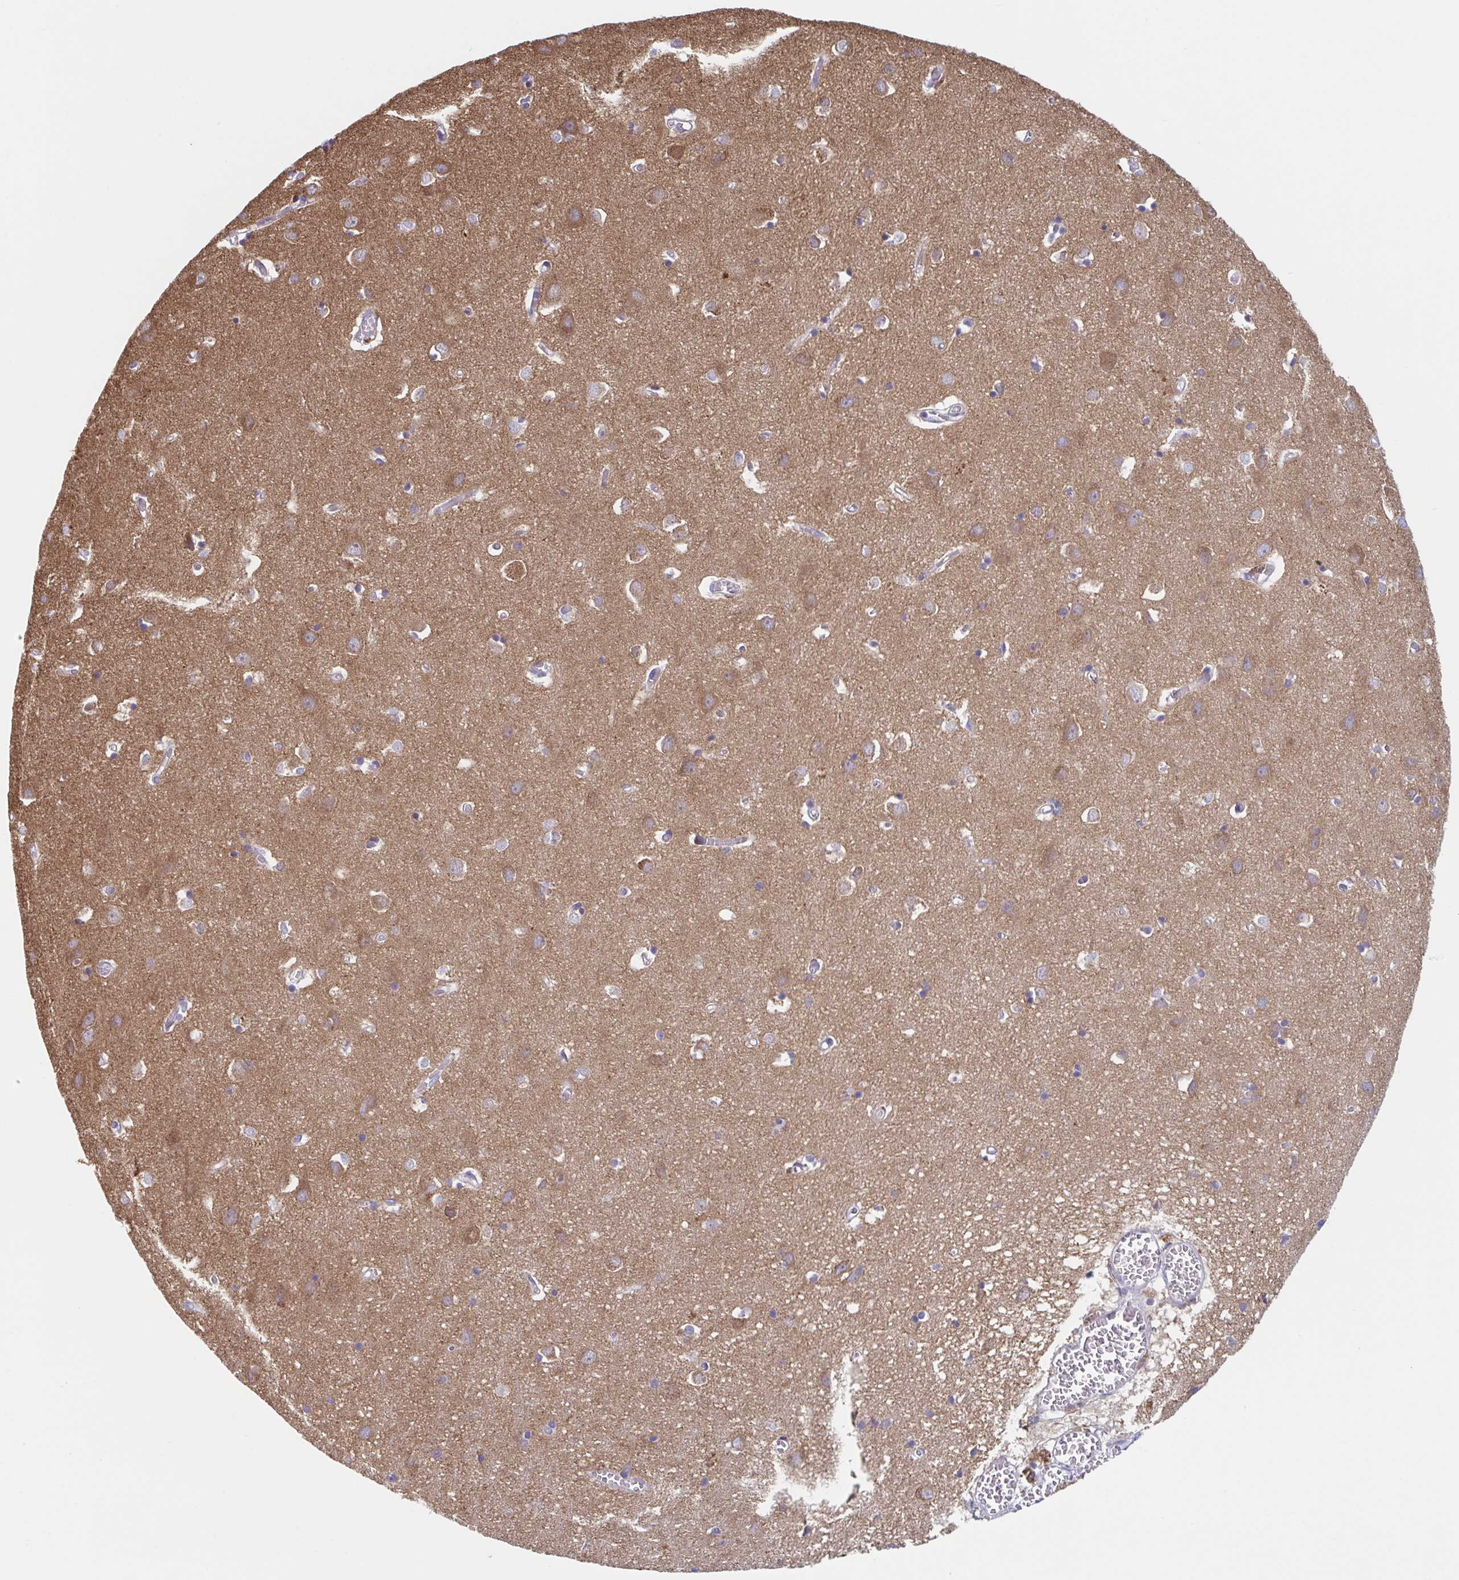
{"staining": {"intensity": "negative", "quantity": "none", "location": "none"}, "tissue": "cerebral cortex", "cell_type": "Endothelial cells", "image_type": "normal", "snomed": [{"axis": "morphology", "description": "Normal tissue, NOS"}, {"axis": "topography", "description": "Cerebral cortex"}], "caption": "Immunohistochemical staining of benign human cerebral cortex demonstrates no significant staining in endothelial cells.", "gene": "NIPSNAP1", "patient": {"sex": "male", "age": 70}}